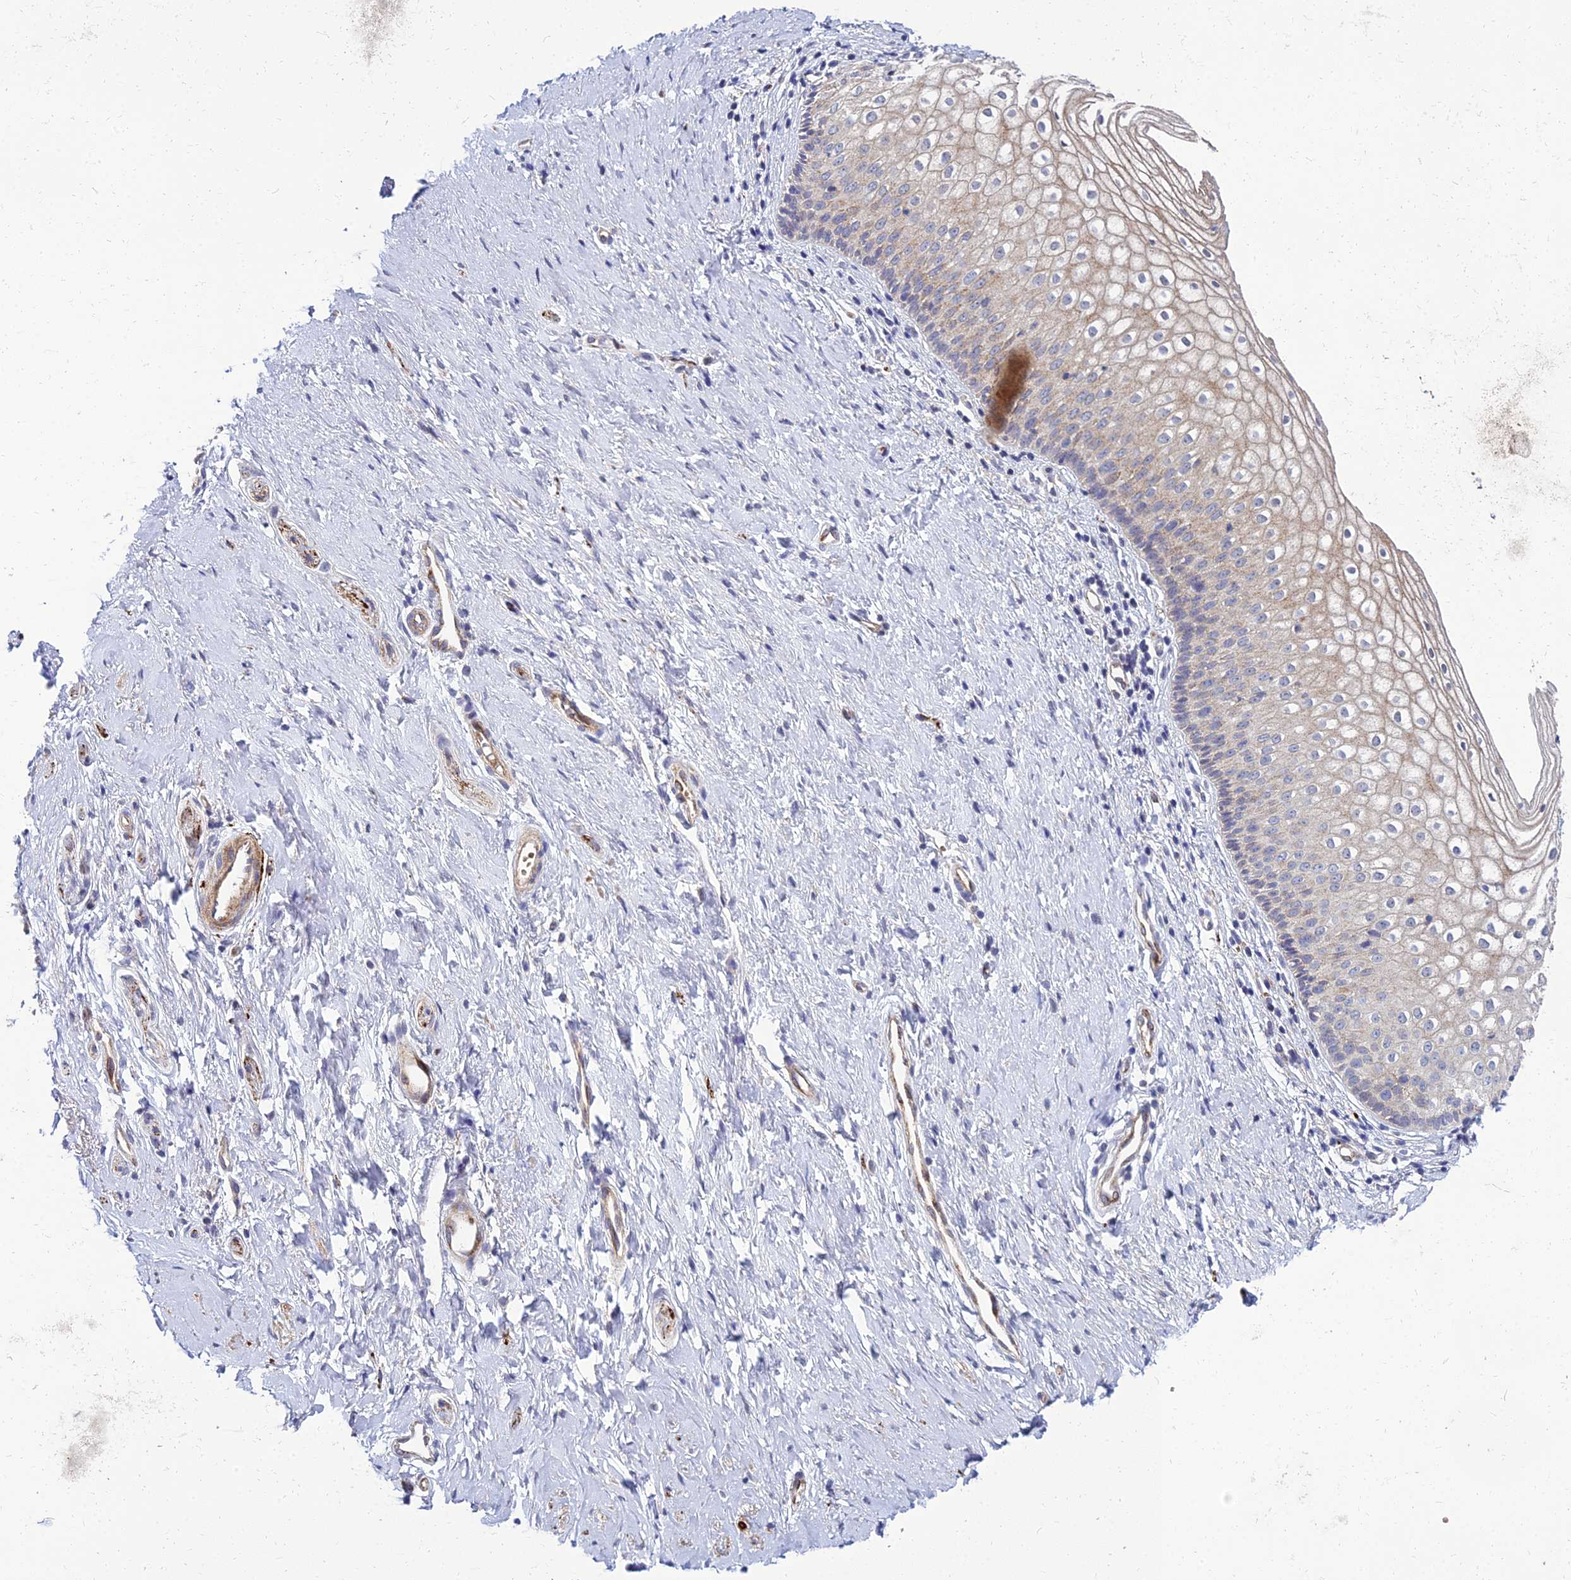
{"staining": {"intensity": "weak", "quantity": "<25%", "location": "cytoplasmic/membranous"}, "tissue": "vagina", "cell_type": "Squamous epithelial cells", "image_type": "normal", "snomed": [{"axis": "morphology", "description": "Normal tissue, NOS"}, {"axis": "topography", "description": "Vagina"}], "caption": "Histopathology image shows no significant protein expression in squamous epithelial cells of benign vagina.", "gene": "NPY", "patient": {"sex": "female", "age": 60}}